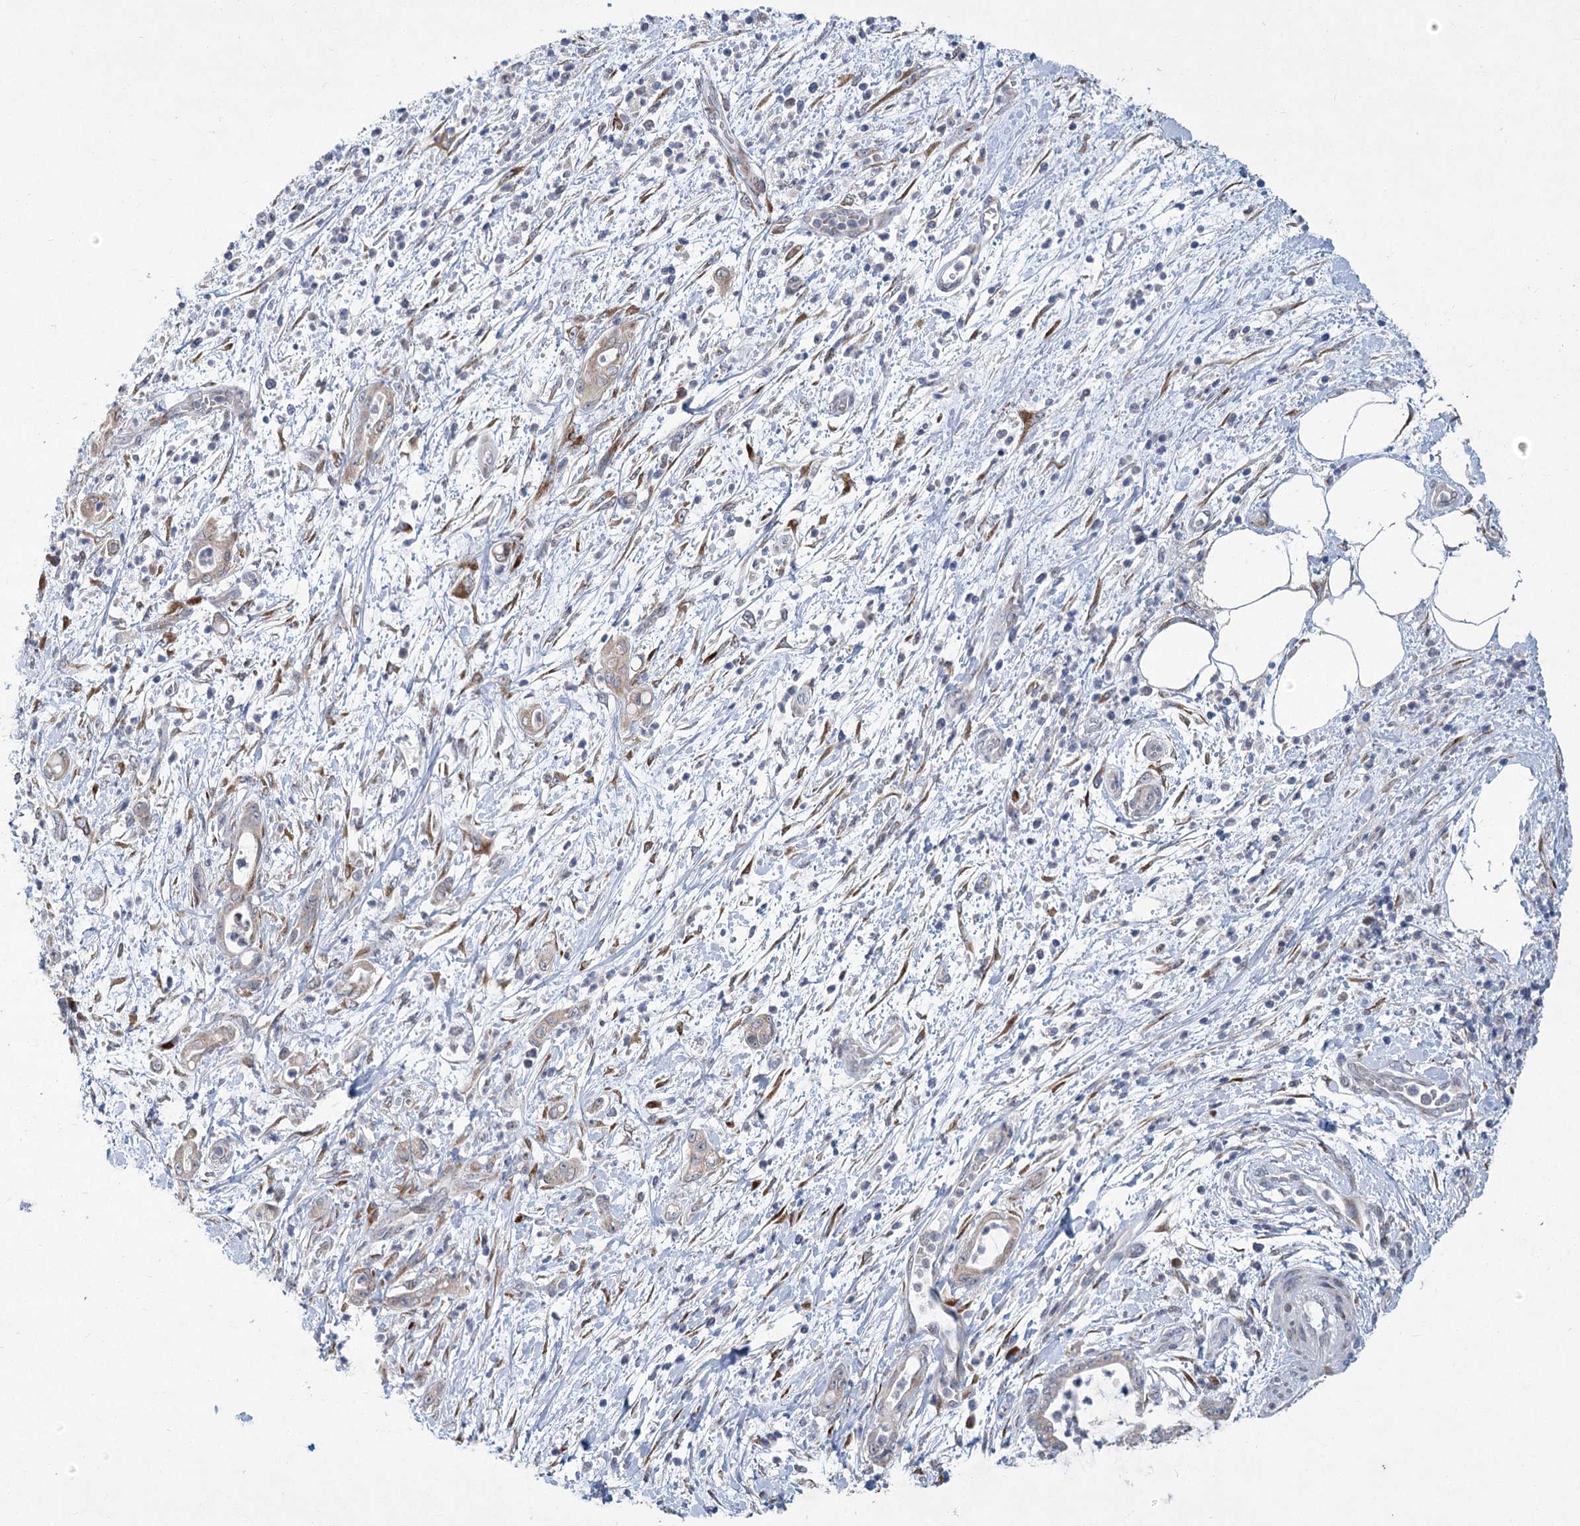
{"staining": {"intensity": "negative", "quantity": "none", "location": "none"}, "tissue": "pancreatic cancer", "cell_type": "Tumor cells", "image_type": "cancer", "snomed": [{"axis": "morphology", "description": "Adenocarcinoma, NOS"}, {"axis": "topography", "description": "Pancreas"}], "caption": "This is an immunohistochemistry (IHC) image of human pancreatic adenocarcinoma. There is no expression in tumor cells.", "gene": "GCNT4", "patient": {"sex": "female", "age": 55}}